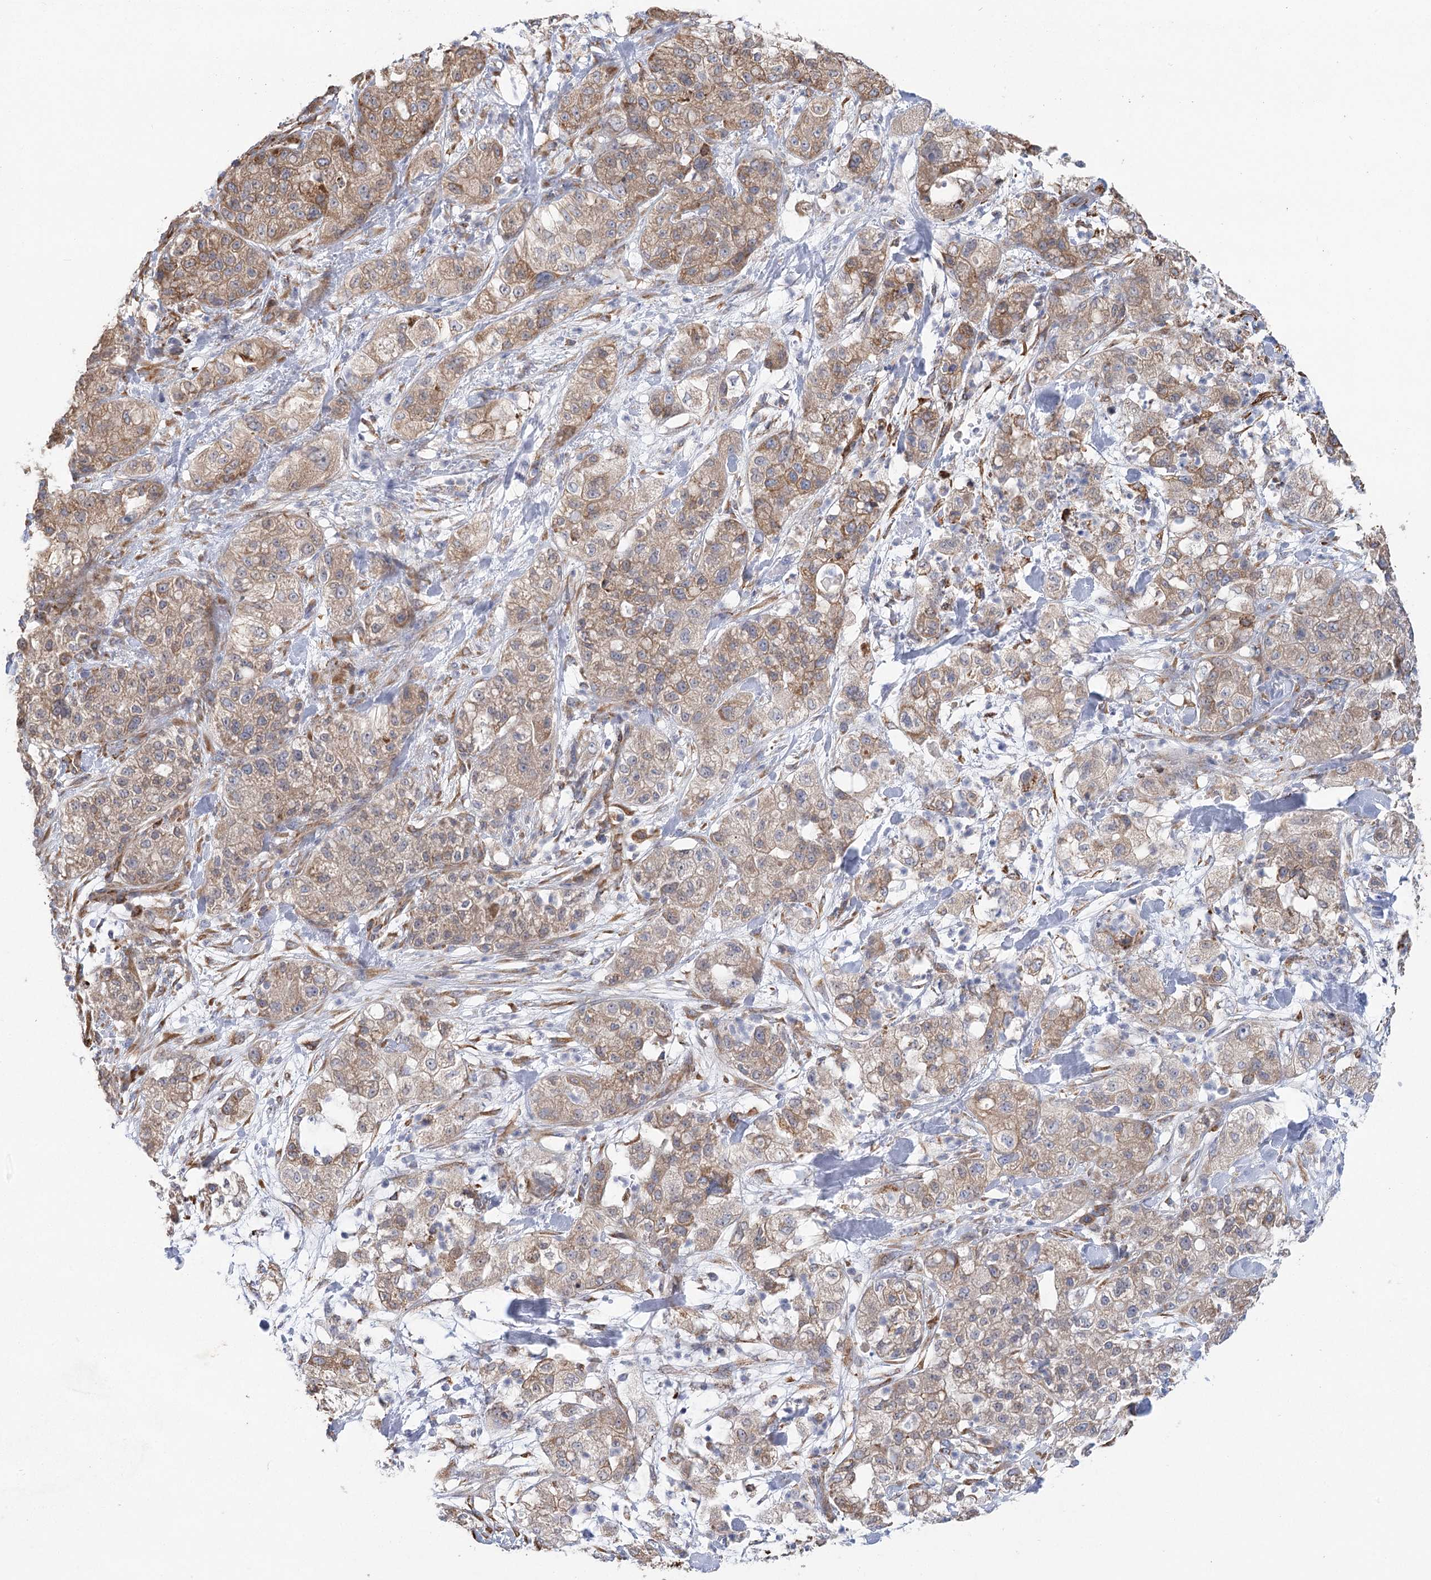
{"staining": {"intensity": "moderate", "quantity": "25%-75%", "location": "cytoplasmic/membranous"}, "tissue": "pancreatic cancer", "cell_type": "Tumor cells", "image_type": "cancer", "snomed": [{"axis": "morphology", "description": "Adenocarcinoma, NOS"}, {"axis": "topography", "description": "Pancreas"}], "caption": "Immunohistochemistry (IHC) photomicrograph of neoplastic tissue: human pancreatic cancer (adenocarcinoma) stained using immunohistochemistry demonstrates medium levels of moderate protein expression localized specifically in the cytoplasmic/membranous of tumor cells, appearing as a cytoplasmic/membranous brown color.", "gene": "METTL24", "patient": {"sex": "female", "age": 78}}